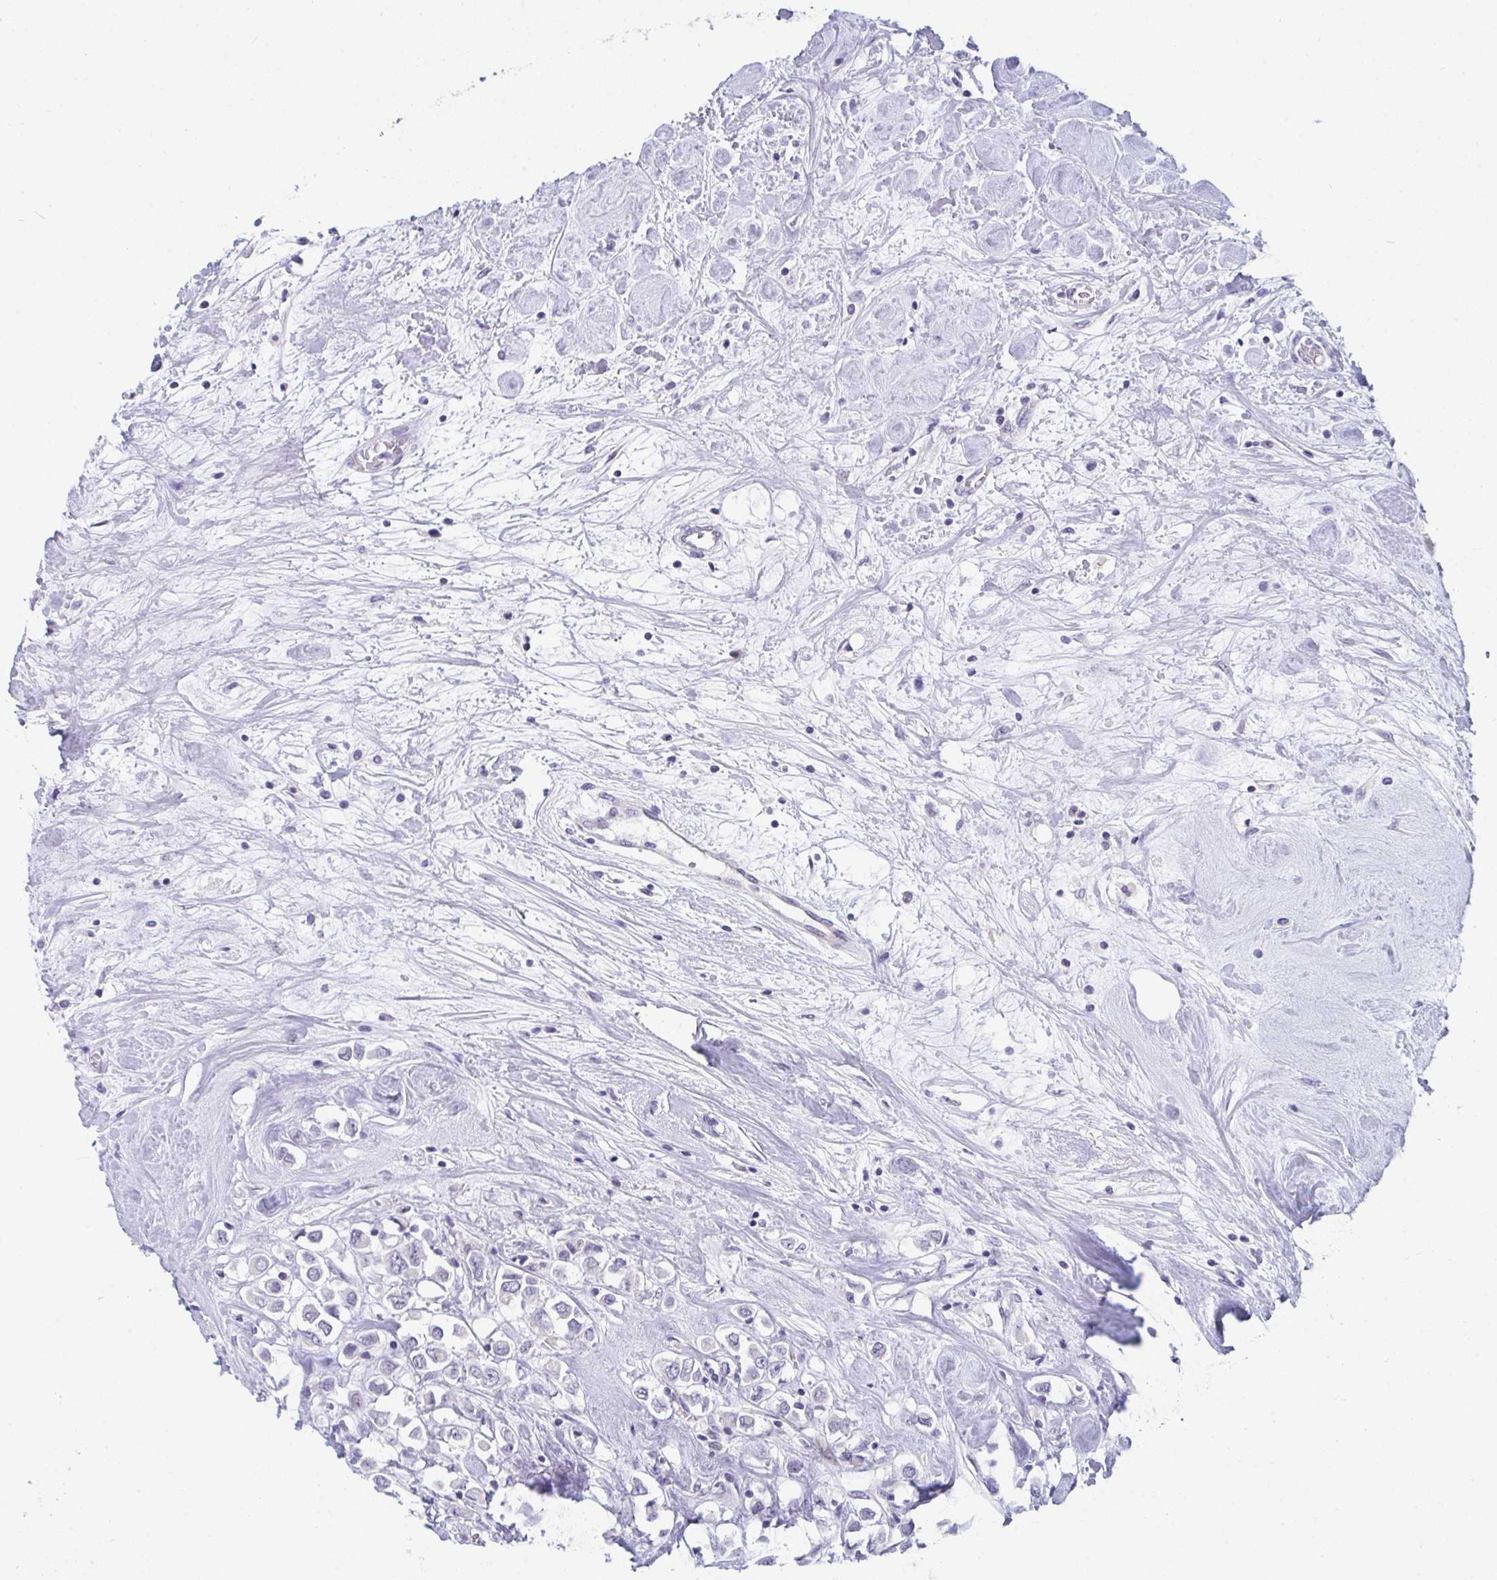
{"staining": {"intensity": "negative", "quantity": "none", "location": "none"}, "tissue": "breast cancer", "cell_type": "Tumor cells", "image_type": "cancer", "snomed": [{"axis": "morphology", "description": "Duct carcinoma"}, {"axis": "topography", "description": "Breast"}], "caption": "Immunohistochemistry image of breast cancer stained for a protein (brown), which shows no staining in tumor cells.", "gene": "BMAL2", "patient": {"sex": "female", "age": 61}}